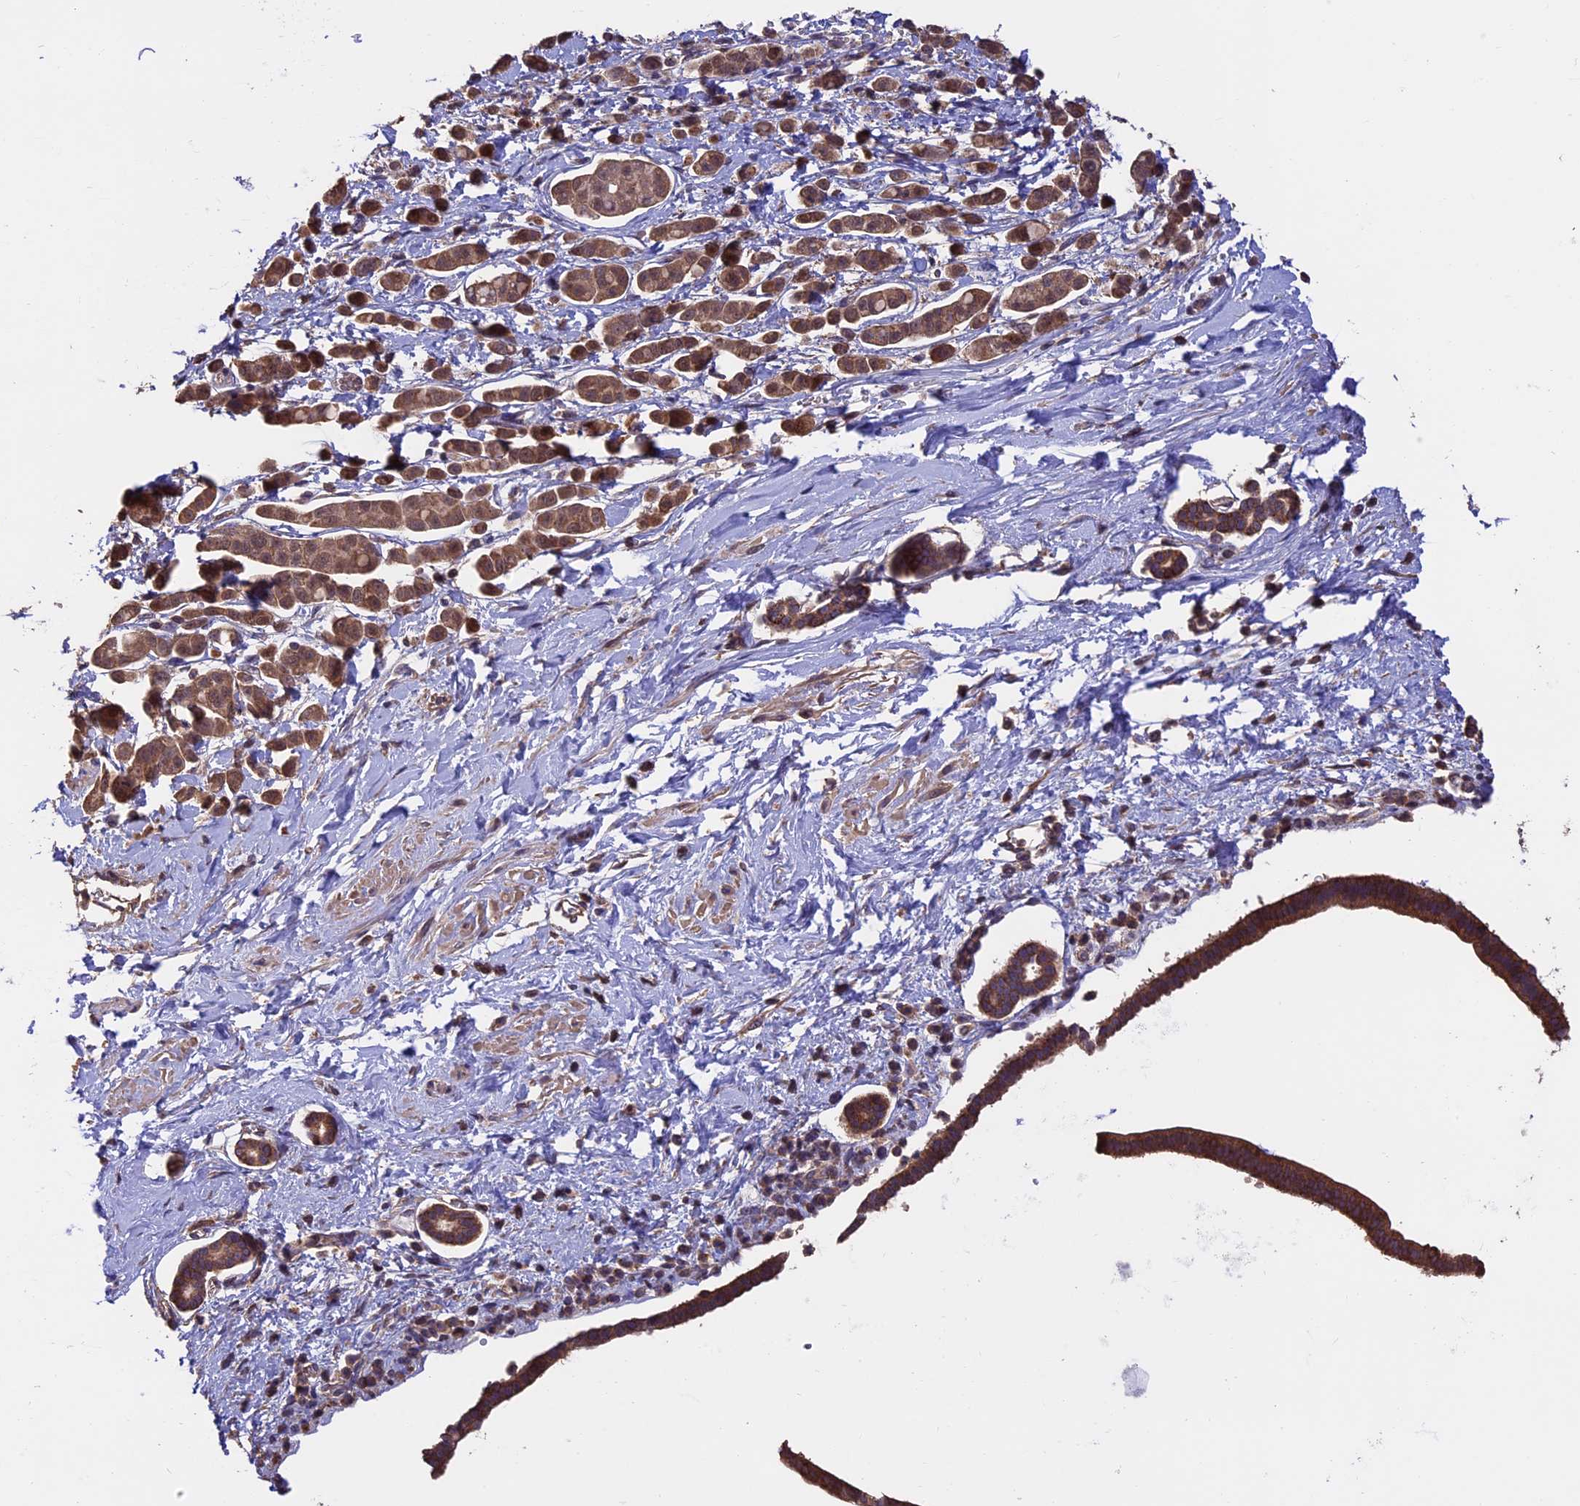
{"staining": {"intensity": "moderate", "quantity": ">75%", "location": "cytoplasmic/membranous"}, "tissue": "pancreatic cancer", "cell_type": "Tumor cells", "image_type": "cancer", "snomed": [{"axis": "morphology", "description": "Normal tissue, NOS"}, {"axis": "morphology", "description": "Adenocarcinoma, NOS"}, {"axis": "topography", "description": "Pancreas"}], "caption": "Protein expression analysis of human pancreatic cancer (adenocarcinoma) reveals moderate cytoplasmic/membranous expression in about >75% of tumor cells. (brown staining indicates protein expression, while blue staining denotes nuclei).", "gene": "PKD2L2", "patient": {"sex": "female", "age": 64}}